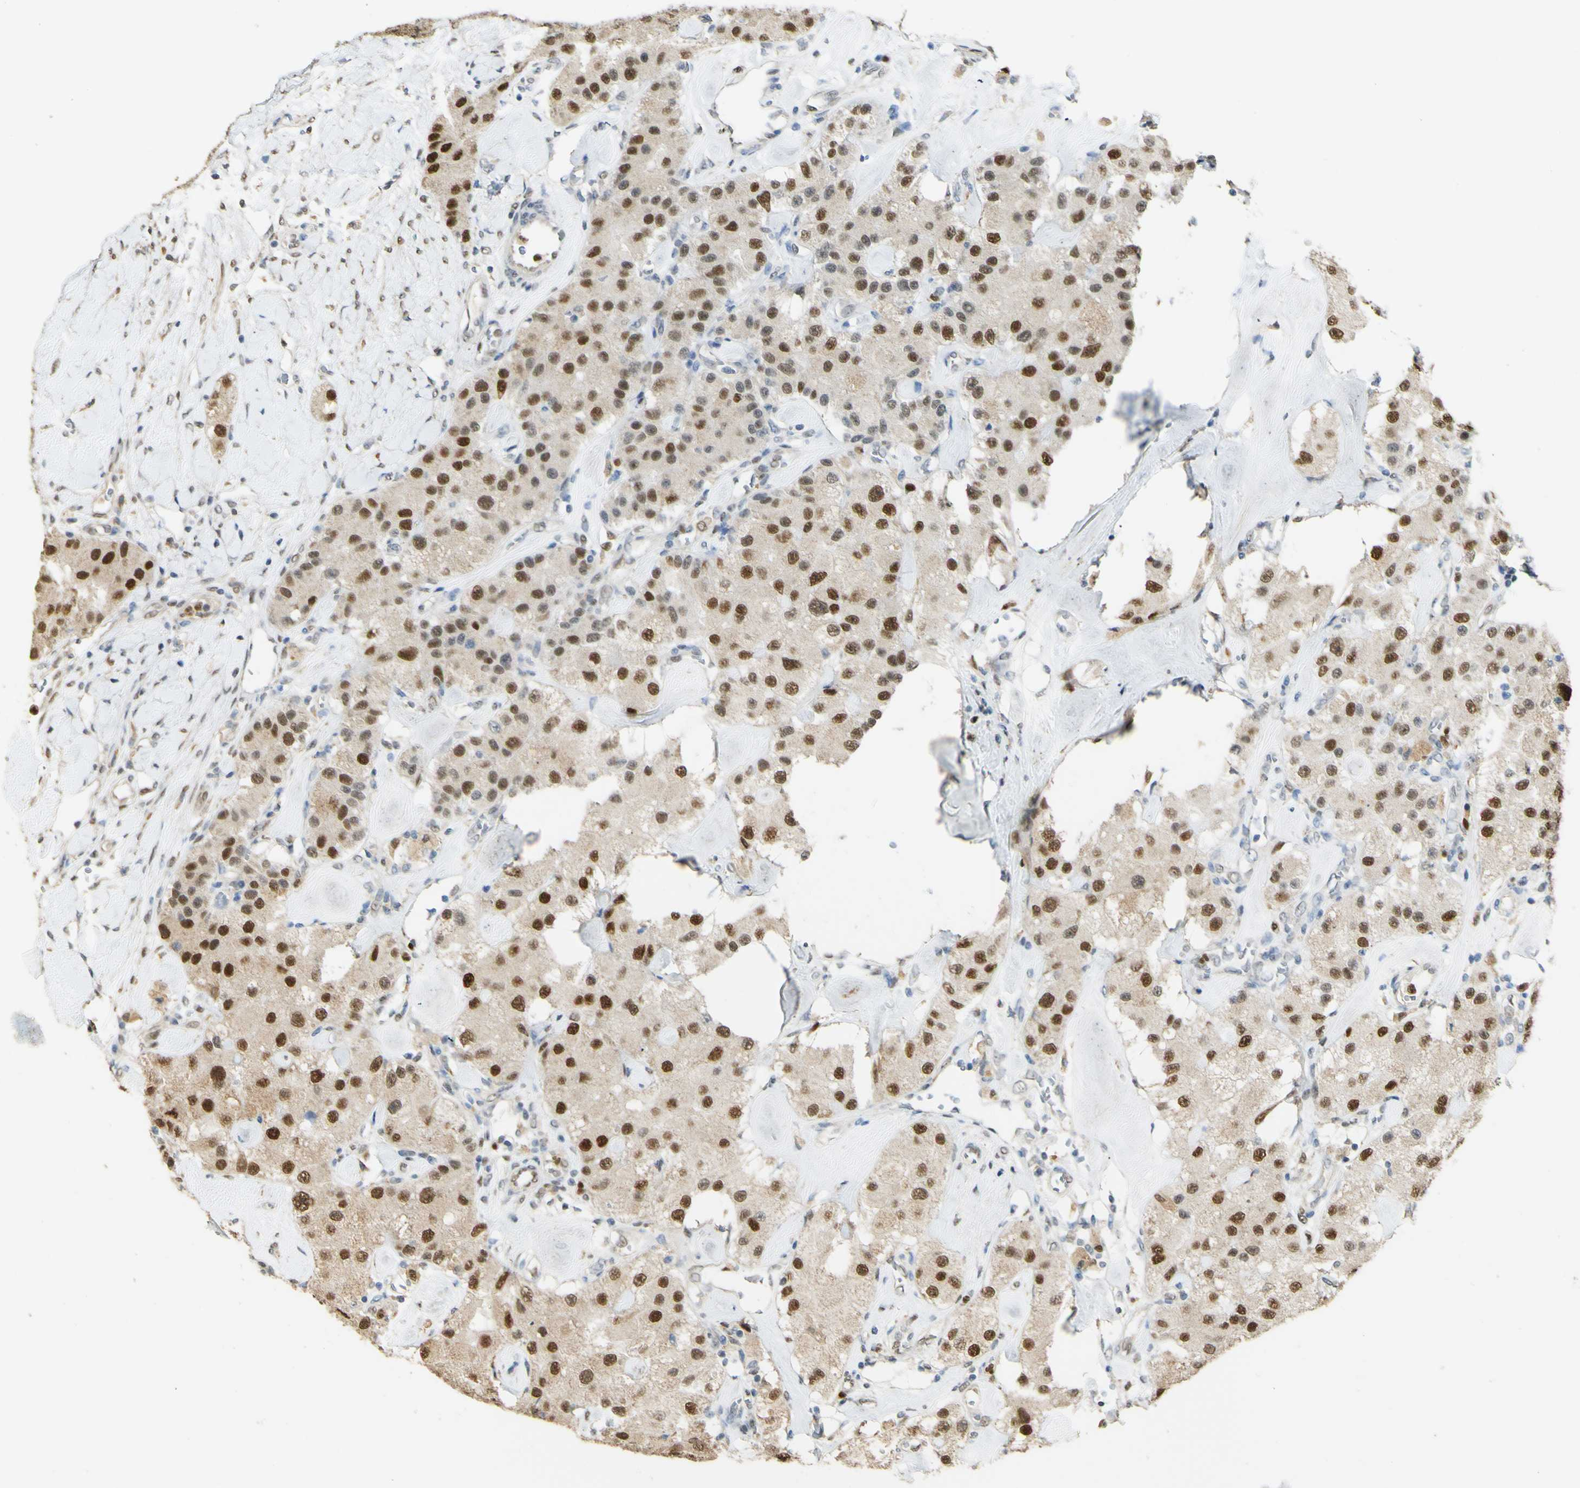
{"staining": {"intensity": "strong", "quantity": ">75%", "location": "nuclear"}, "tissue": "carcinoid", "cell_type": "Tumor cells", "image_type": "cancer", "snomed": [{"axis": "morphology", "description": "Carcinoid, malignant, NOS"}, {"axis": "topography", "description": "Pancreas"}], "caption": "Immunohistochemistry micrograph of carcinoid stained for a protein (brown), which demonstrates high levels of strong nuclear expression in about >75% of tumor cells.", "gene": "MAP3K4", "patient": {"sex": "male", "age": 41}}